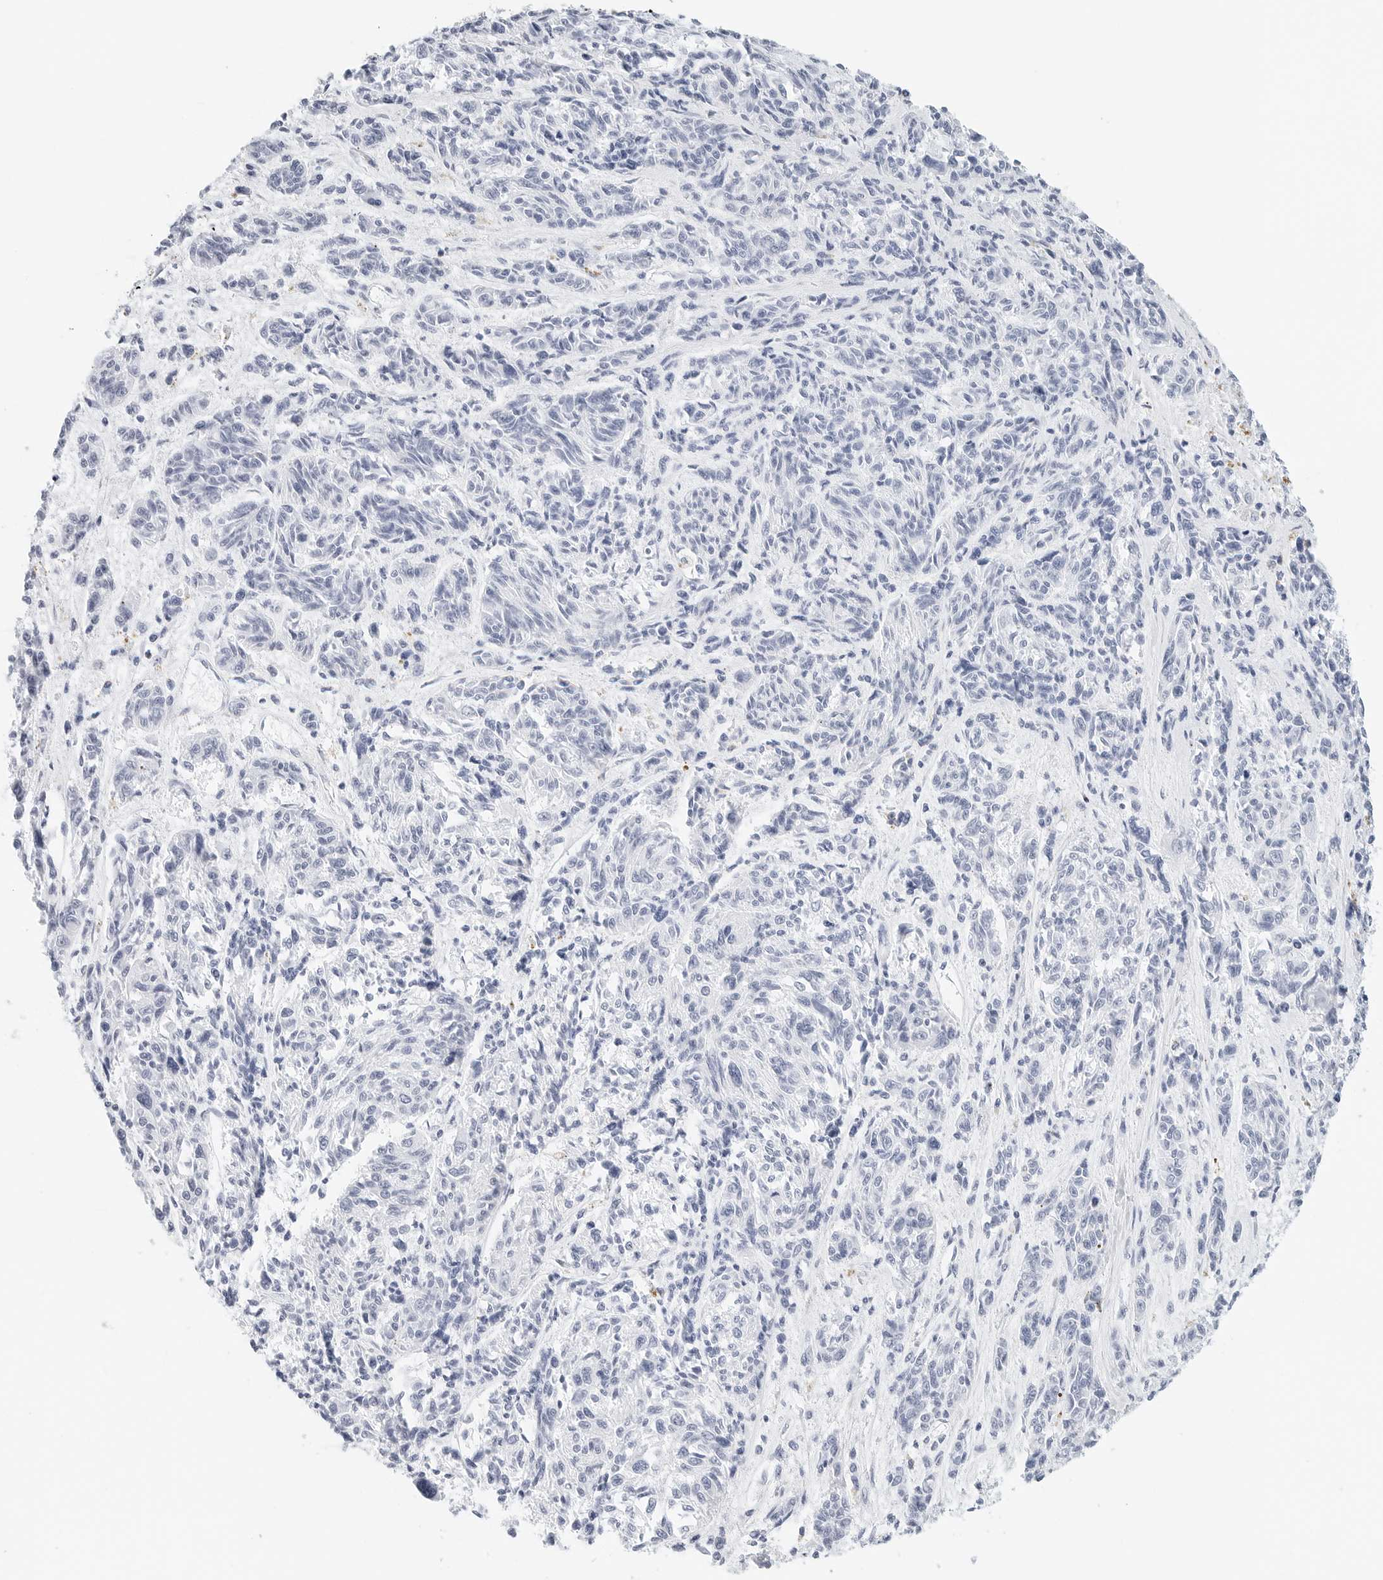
{"staining": {"intensity": "negative", "quantity": "none", "location": "none"}, "tissue": "melanoma", "cell_type": "Tumor cells", "image_type": "cancer", "snomed": [{"axis": "morphology", "description": "Malignant melanoma, NOS"}, {"axis": "topography", "description": "Skin"}], "caption": "This image is of melanoma stained with immunohistochemistry (IHC) to label a protein in brown with the nuclei are counter-stained blue. There is no positivity in tumor cells. Nuclei are stained in blue.", "gene": "CD22", "patient": {"sex": "male", "age": 53}}